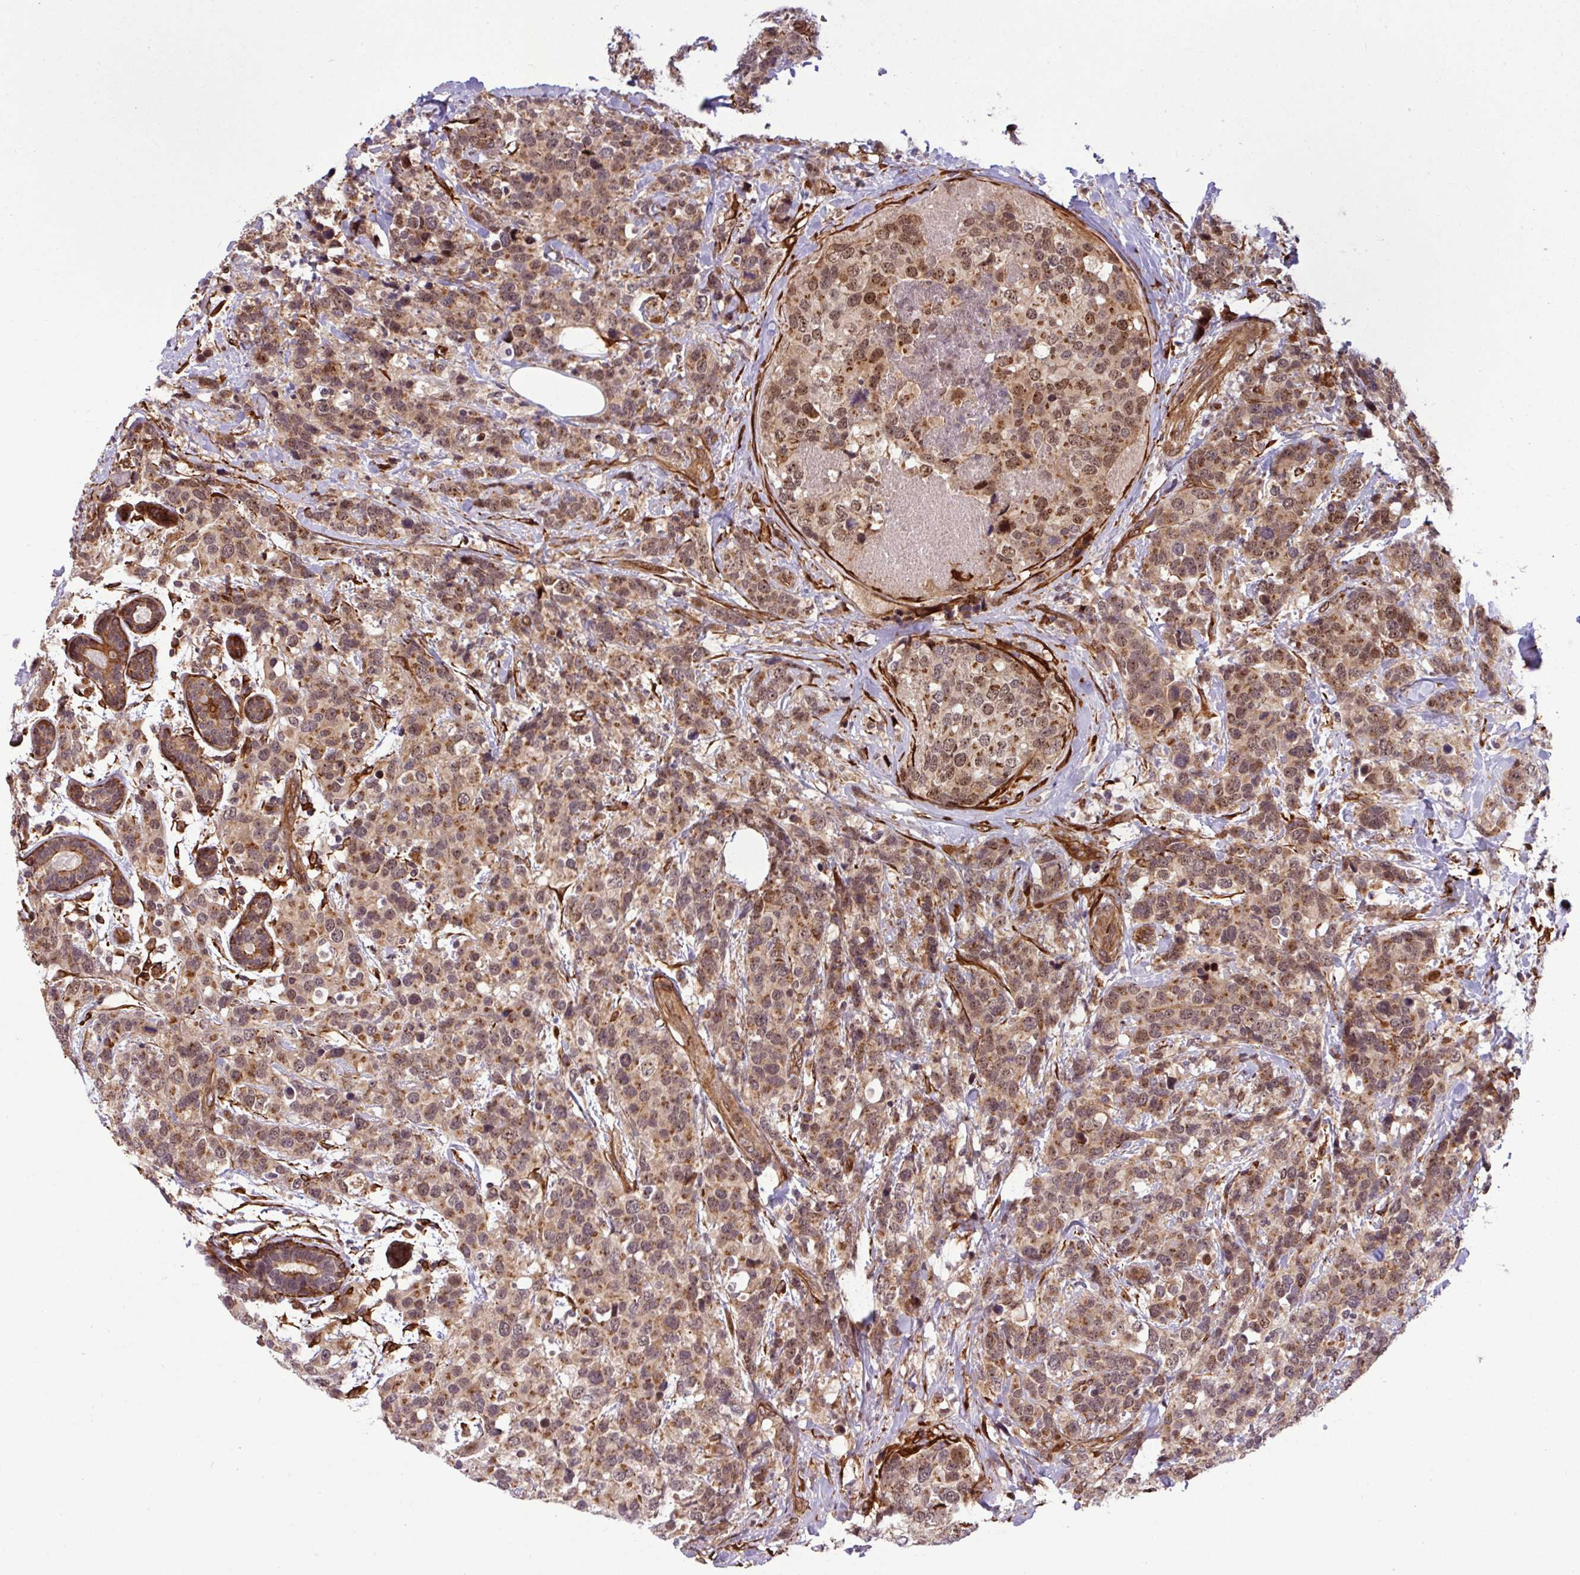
{"staining": {"intensity": "moderate", "quantity": ">75%", "location": "cytoplasmic/membranous,nuclear"}, "tissue": "breast cancer", "cell_type": "Tumor cells", "image_type": "cancer", "snomed": [{"axis": "morphology", "description": "Lobular carcinoma"}, {"axis": "topography", "description": "Breast"}], "caption": "The immunohistochemical stain highlights moderate cytoplasmic/membranous and nuclear expression in tumor cells of breast cancer (lobular carcinoma) tissue.", "gene": "C7orf50", "patient": {"sex": "female", "age": 59}}